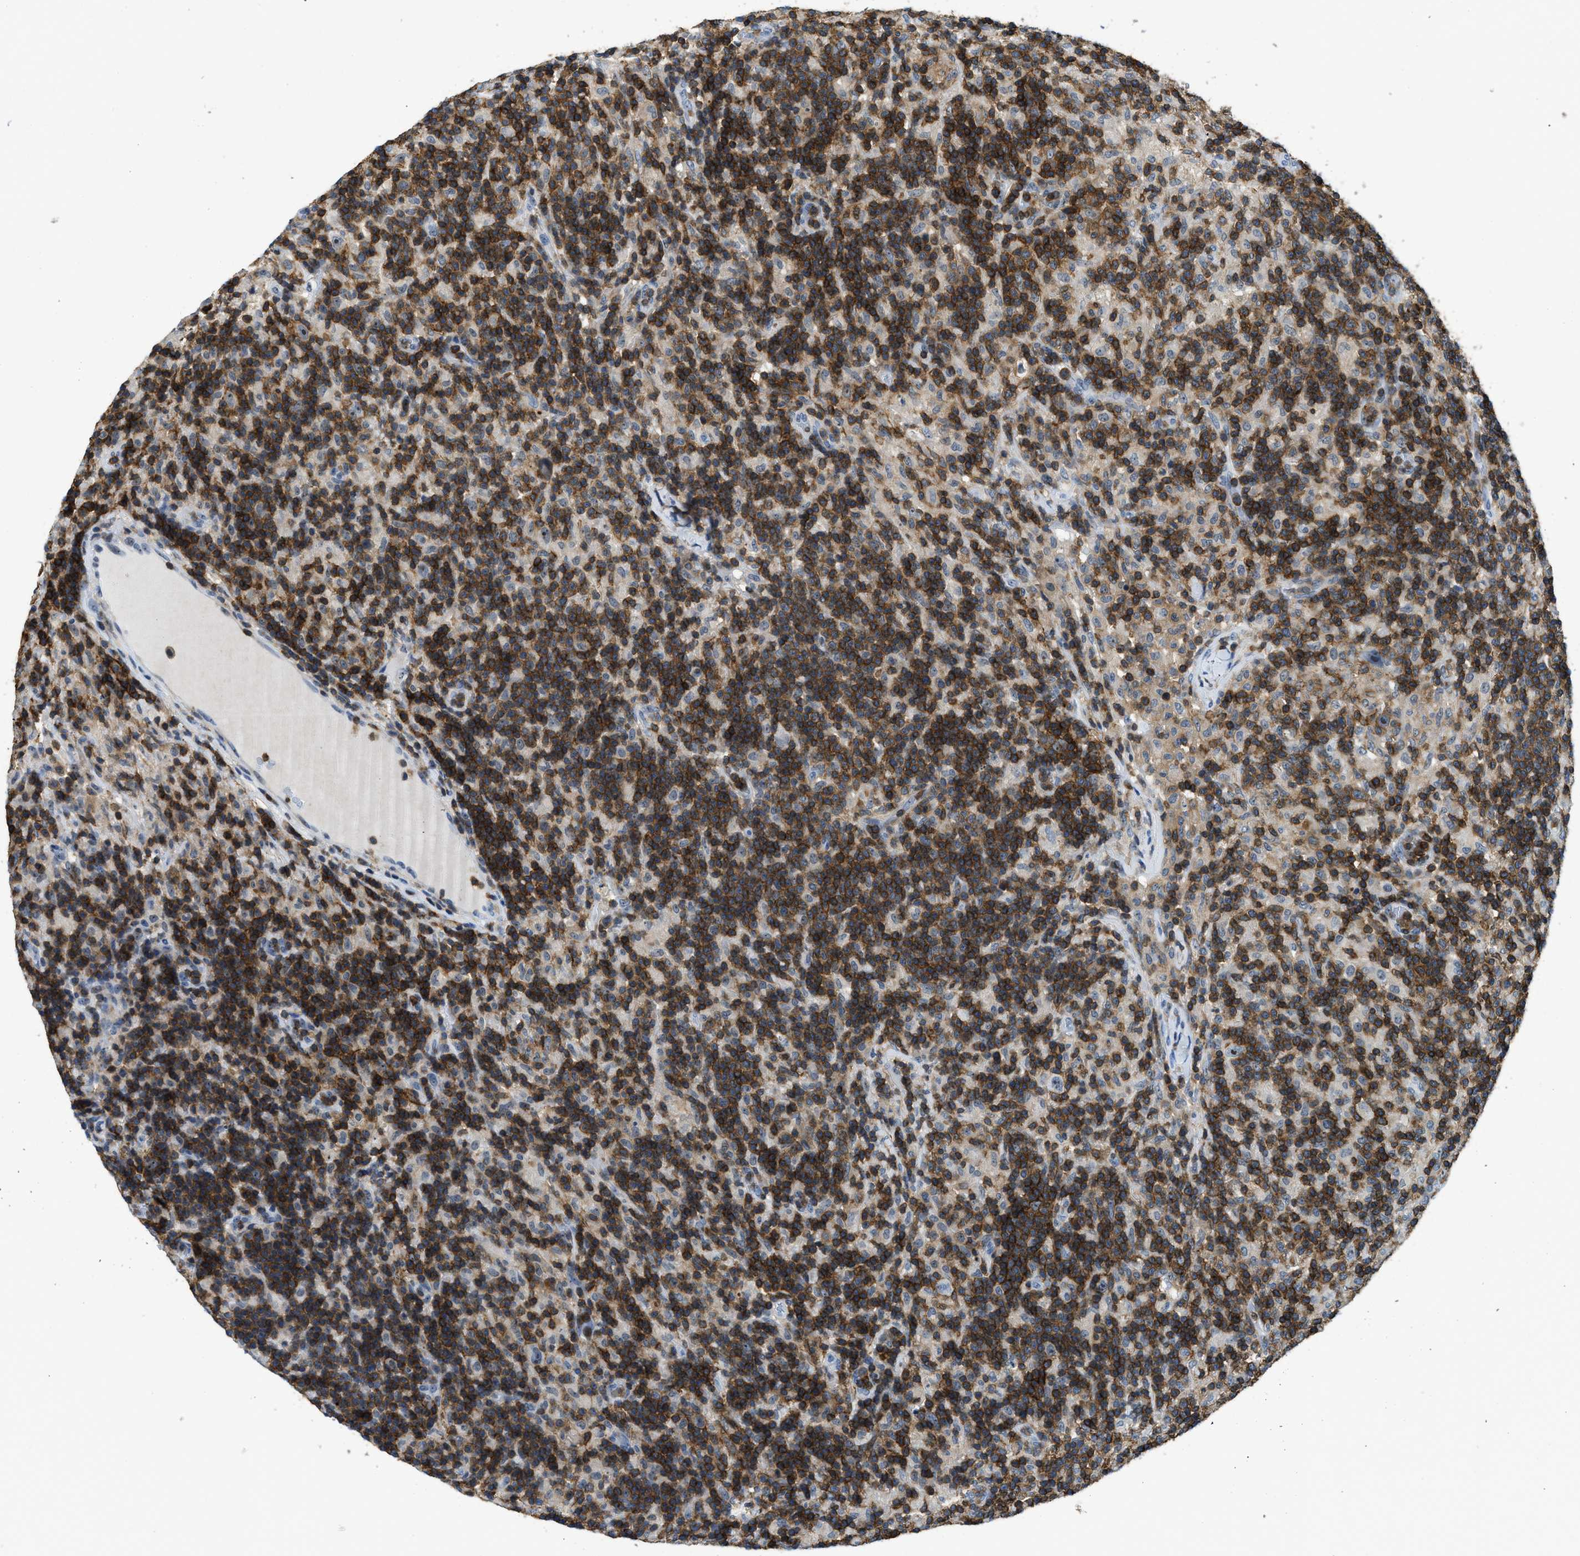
{"staining": {"intensity": "negative", "quantity": "none", "location": "none"}, "tissue": "lymphoma", "cell_type": "Tumor cells", "image_type": "cancer", "snomed": [{"axis": "morphology", "description": "Hodgkin's disease, NOS"}, {"axis": "topography", "description": "Lymph node"}], "caption": "Micrograph shows no protein expression in tumor cells of lymphoma tissue. (DAB immunohistochemistry visualized using brightfield microscopy, high magnification).", "gene": "FAM151A", "patient": {"sex": "male", "age": 70}}